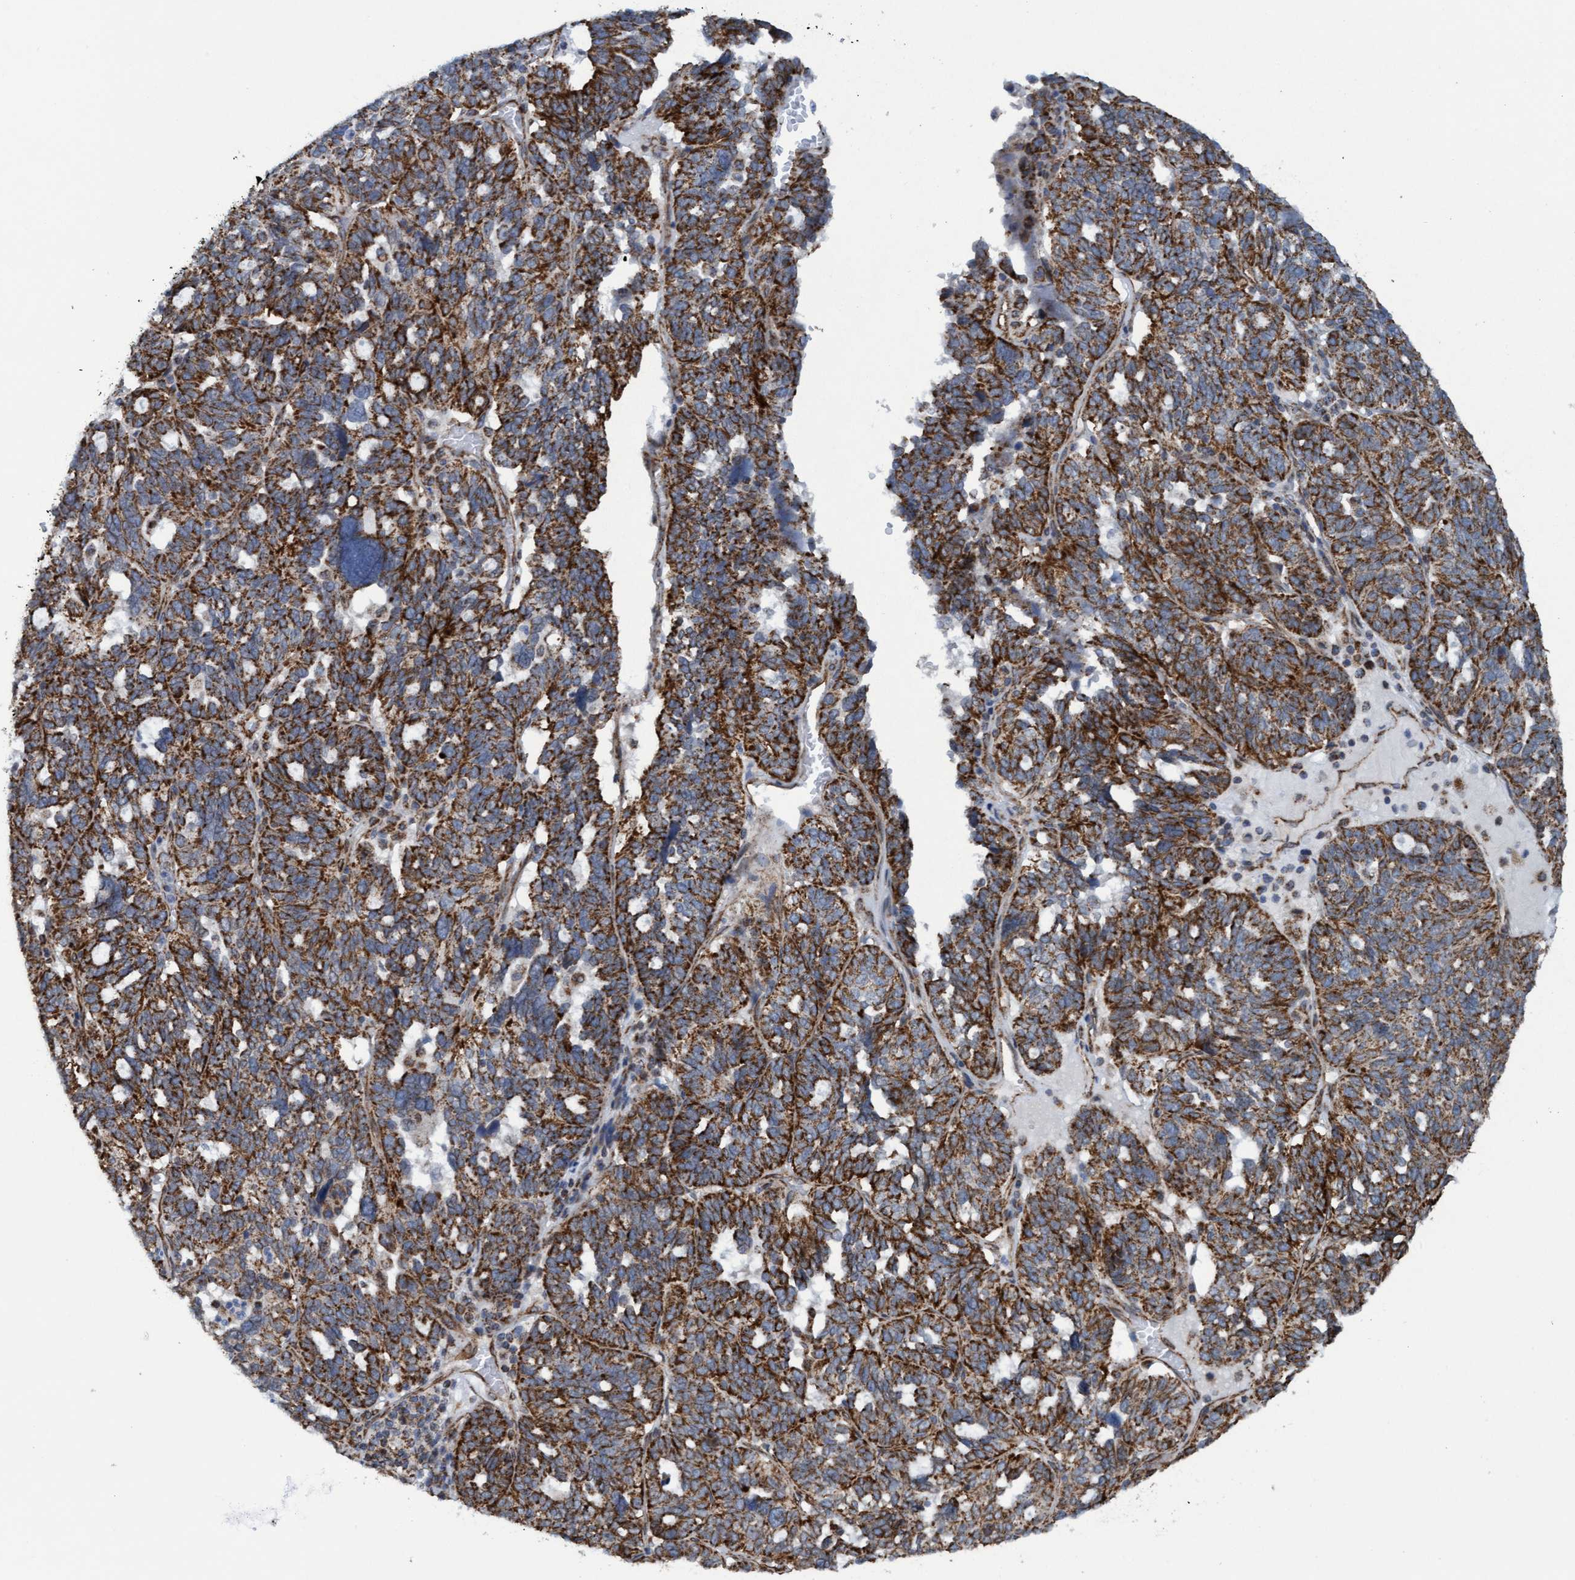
{"staining": {"intensity": "strong", "quantity": ">75%", "location": "cytoplasmic/membranous"}, "tissue": "ovarian cancer", "cell_type": "Tumor cells", "image_type": "cancer", "snomed": [{"axis": "morphology", "description": "Cystadenocarcinoma, serous, NOS"}, {"axis": "topography", "description": "Ovary"}], "caption": "Immunohistochemistry histopathology image of ovarian cancer stained for a protein (brown), which shows high levels of strong cytoplasmic/membranous expression in approximately >75% of tumor cells.", "gene": "MRPS23", "patient": {"sex": "female", "age": 59}}